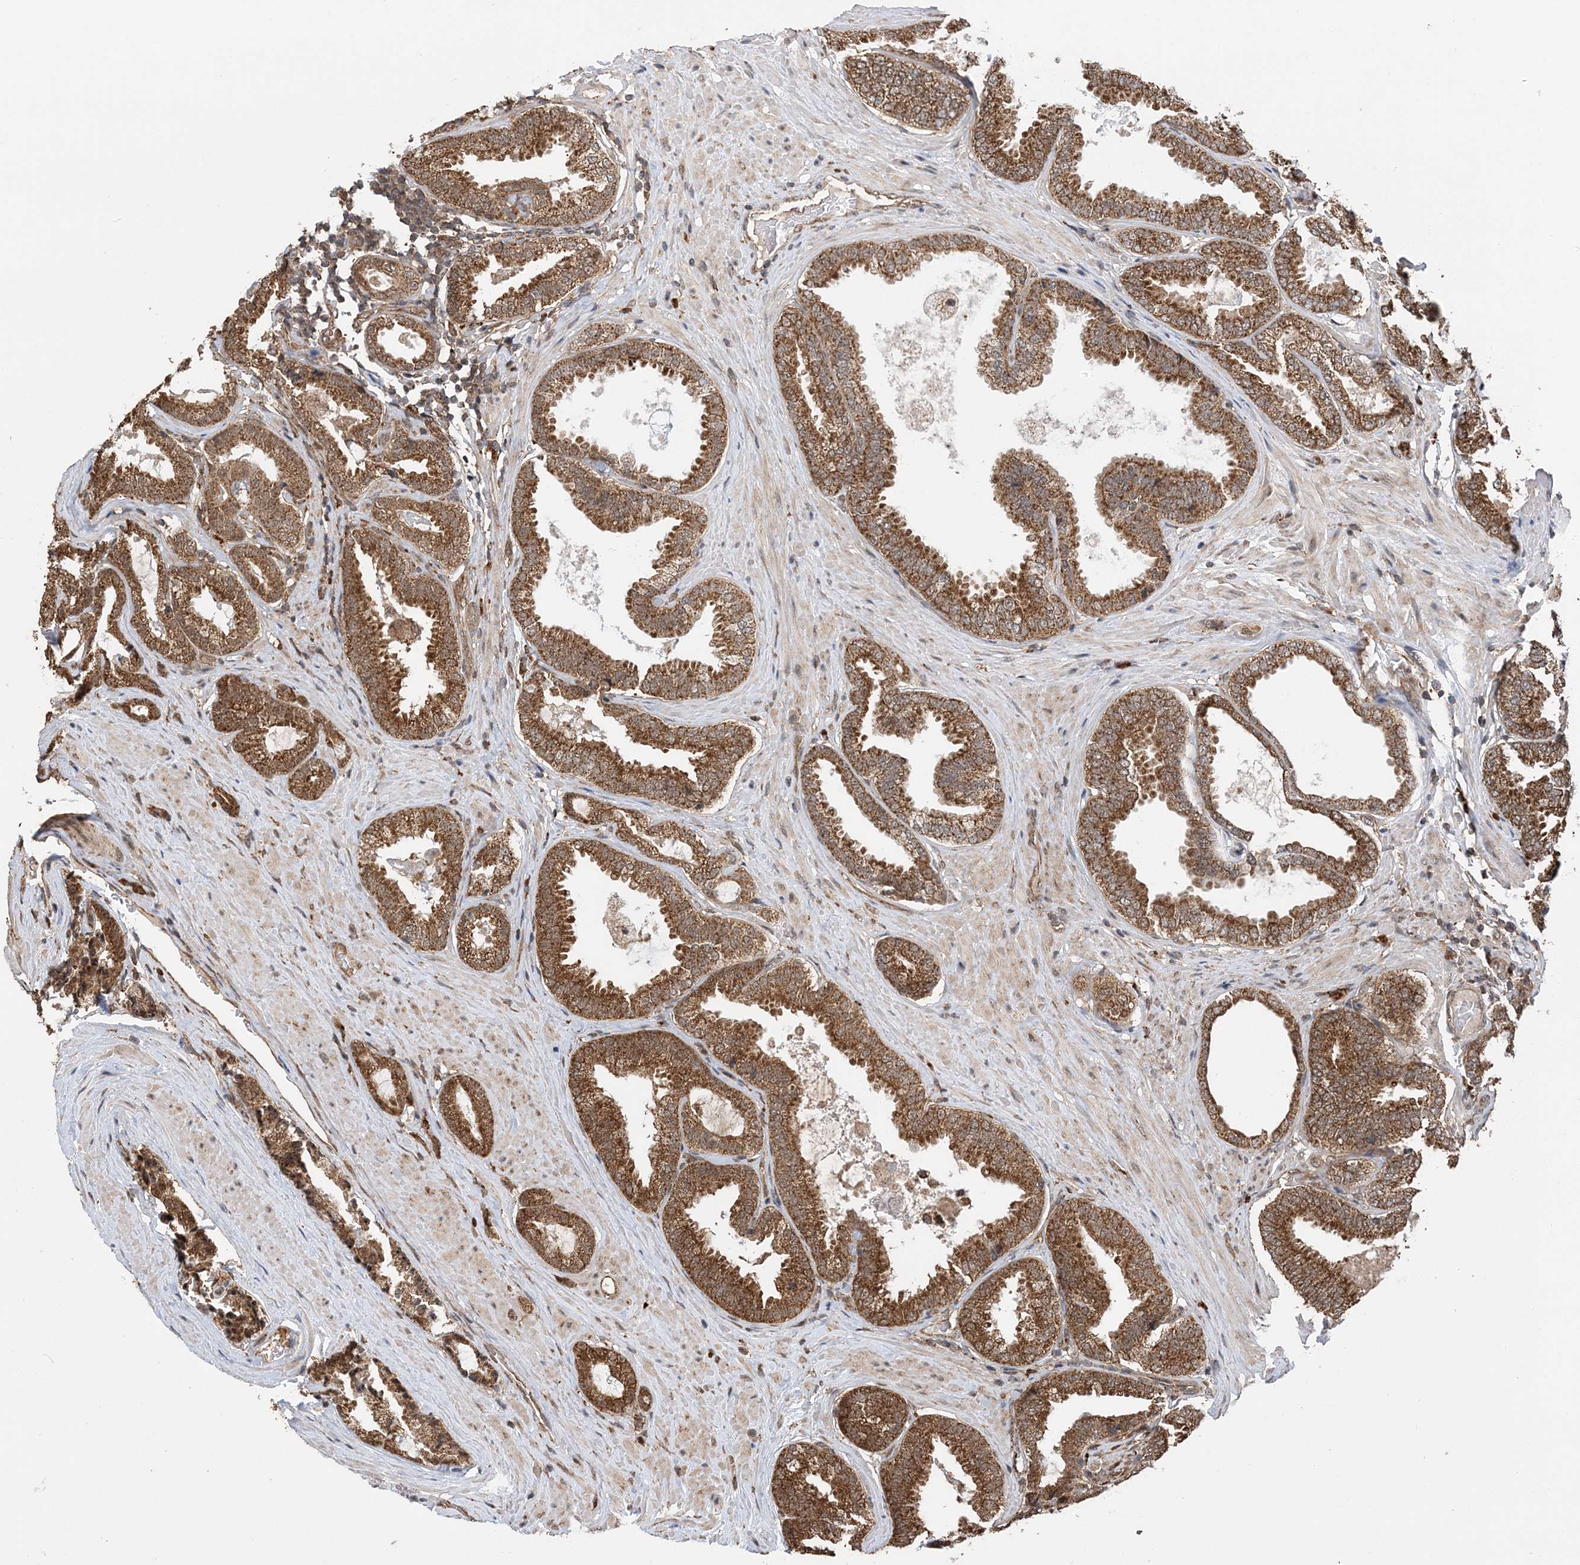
{"staining": {"intensity": "moderate", "quantity": ">75%", "location": "cytoplasmic/membranous"}, "tissue": "prostate cancer", "cell_type": "Tumor cells", "image_type": "cancer", "snomed": [{"axis": "morphology", "description": "Adenocarcinoma, Low grade"}, {"axis": "topography", "description": "Prostate"}], "caption": "Brown immunohistochemical staining in human adenocarcinoma (low-grade) (prostate) reveals moderate cytoplasmic/membranous expression in approximately >75% of tumor cells.", "gene": "PCBP1", "patient": {"sex": "male", "age": 71}}